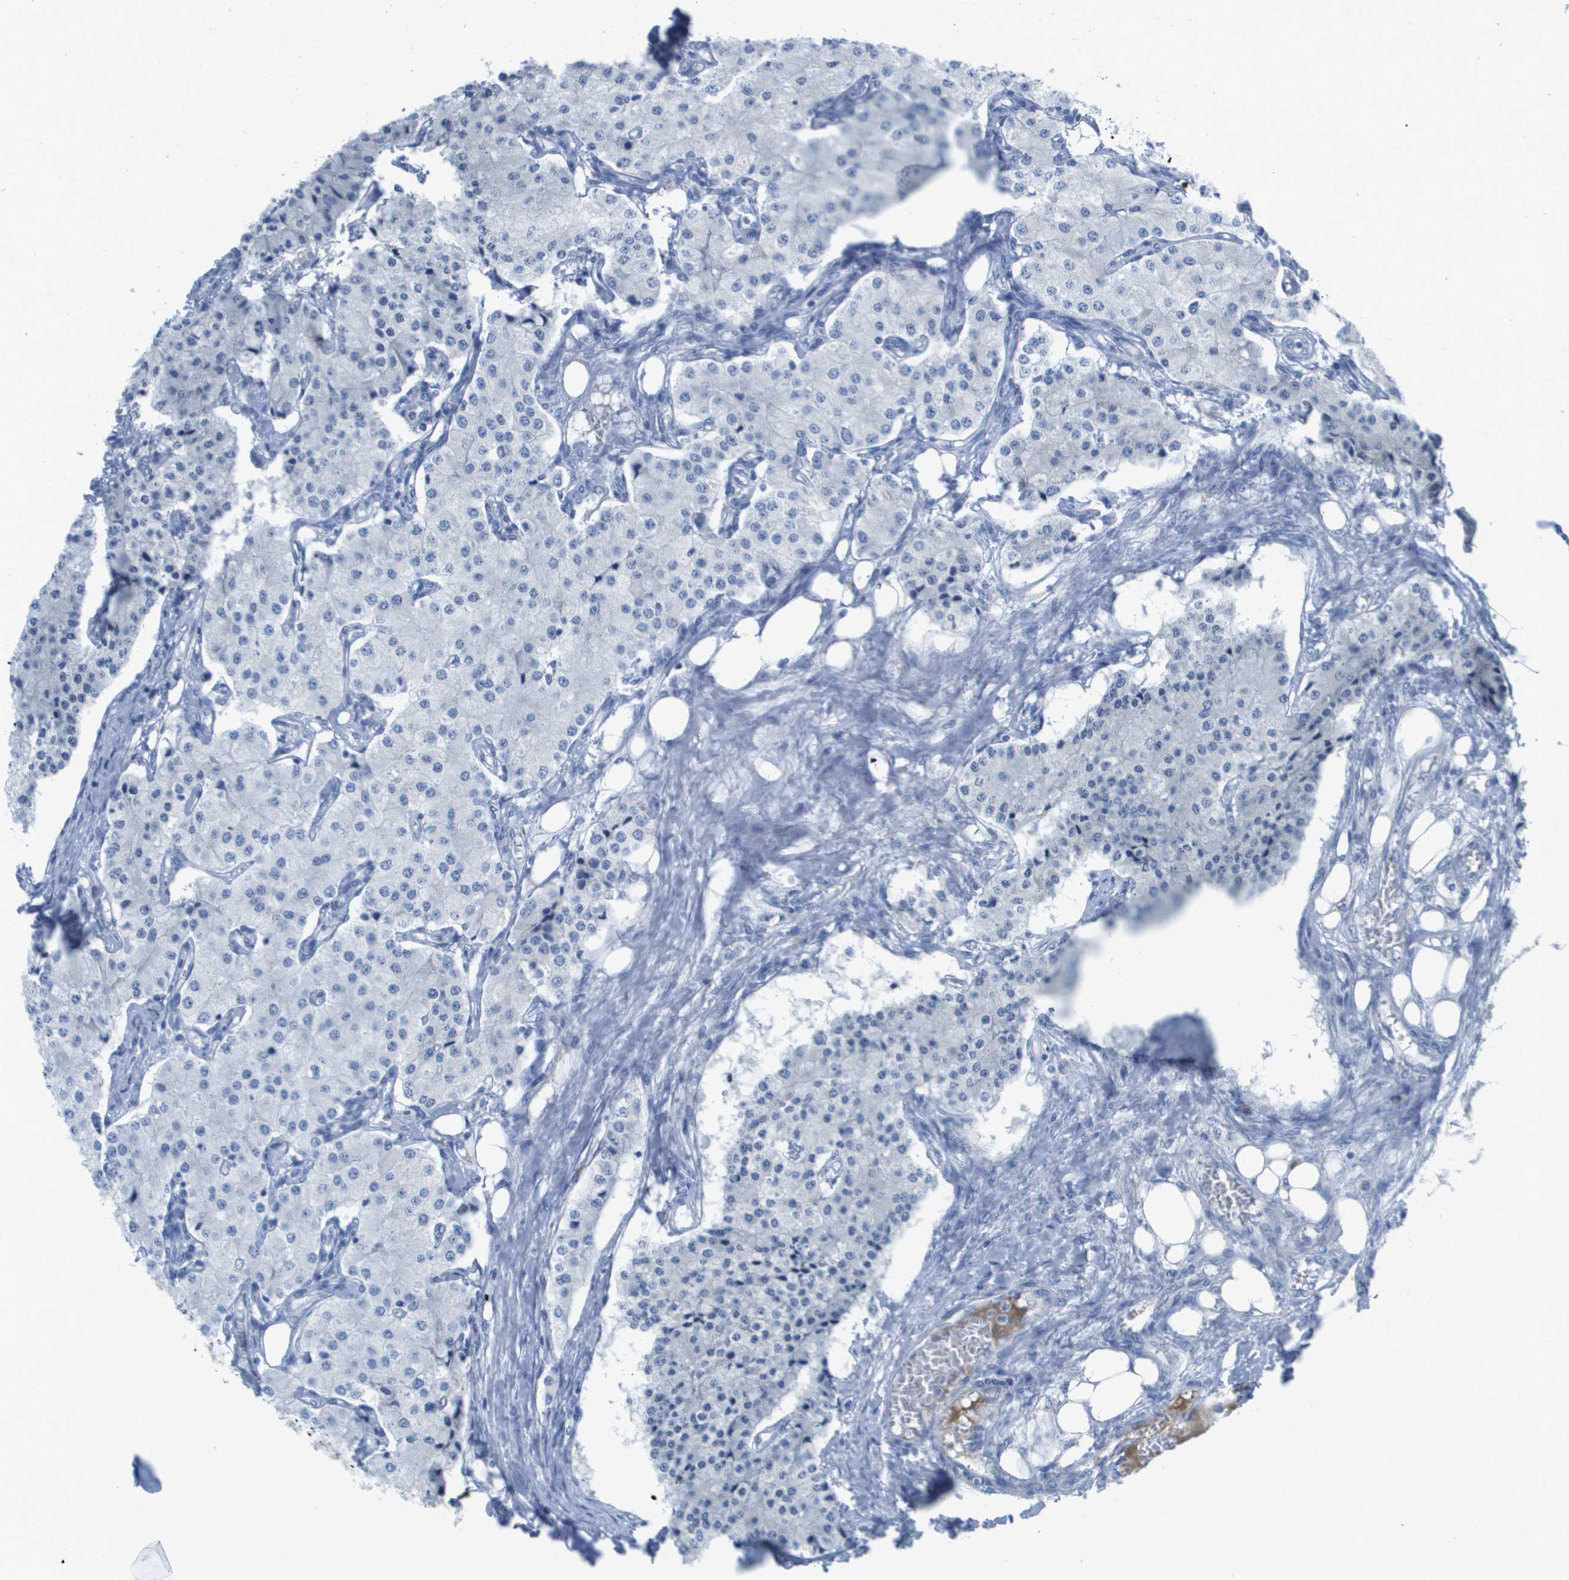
{"staining": {"intensity": "negative", "quantity": "none", "location": "none"}, "tissue": "carcinoid", "cell_type": "Tumor cells", "image_type": "cancer", "snomed": [{"axis": "morphology", "description": "Carcinoid, malignant, NOS"}, {"axis": "topography", "description": "Colon"}], "caption": "This histopathology image is of malignant carcinoid stained with IHC to label a protein in brown with the nuclei are counter-stained blue. There is no positivity in tumor cells.", "gene": "GPR18", "patient": {"sex": "female", "age": 52}}